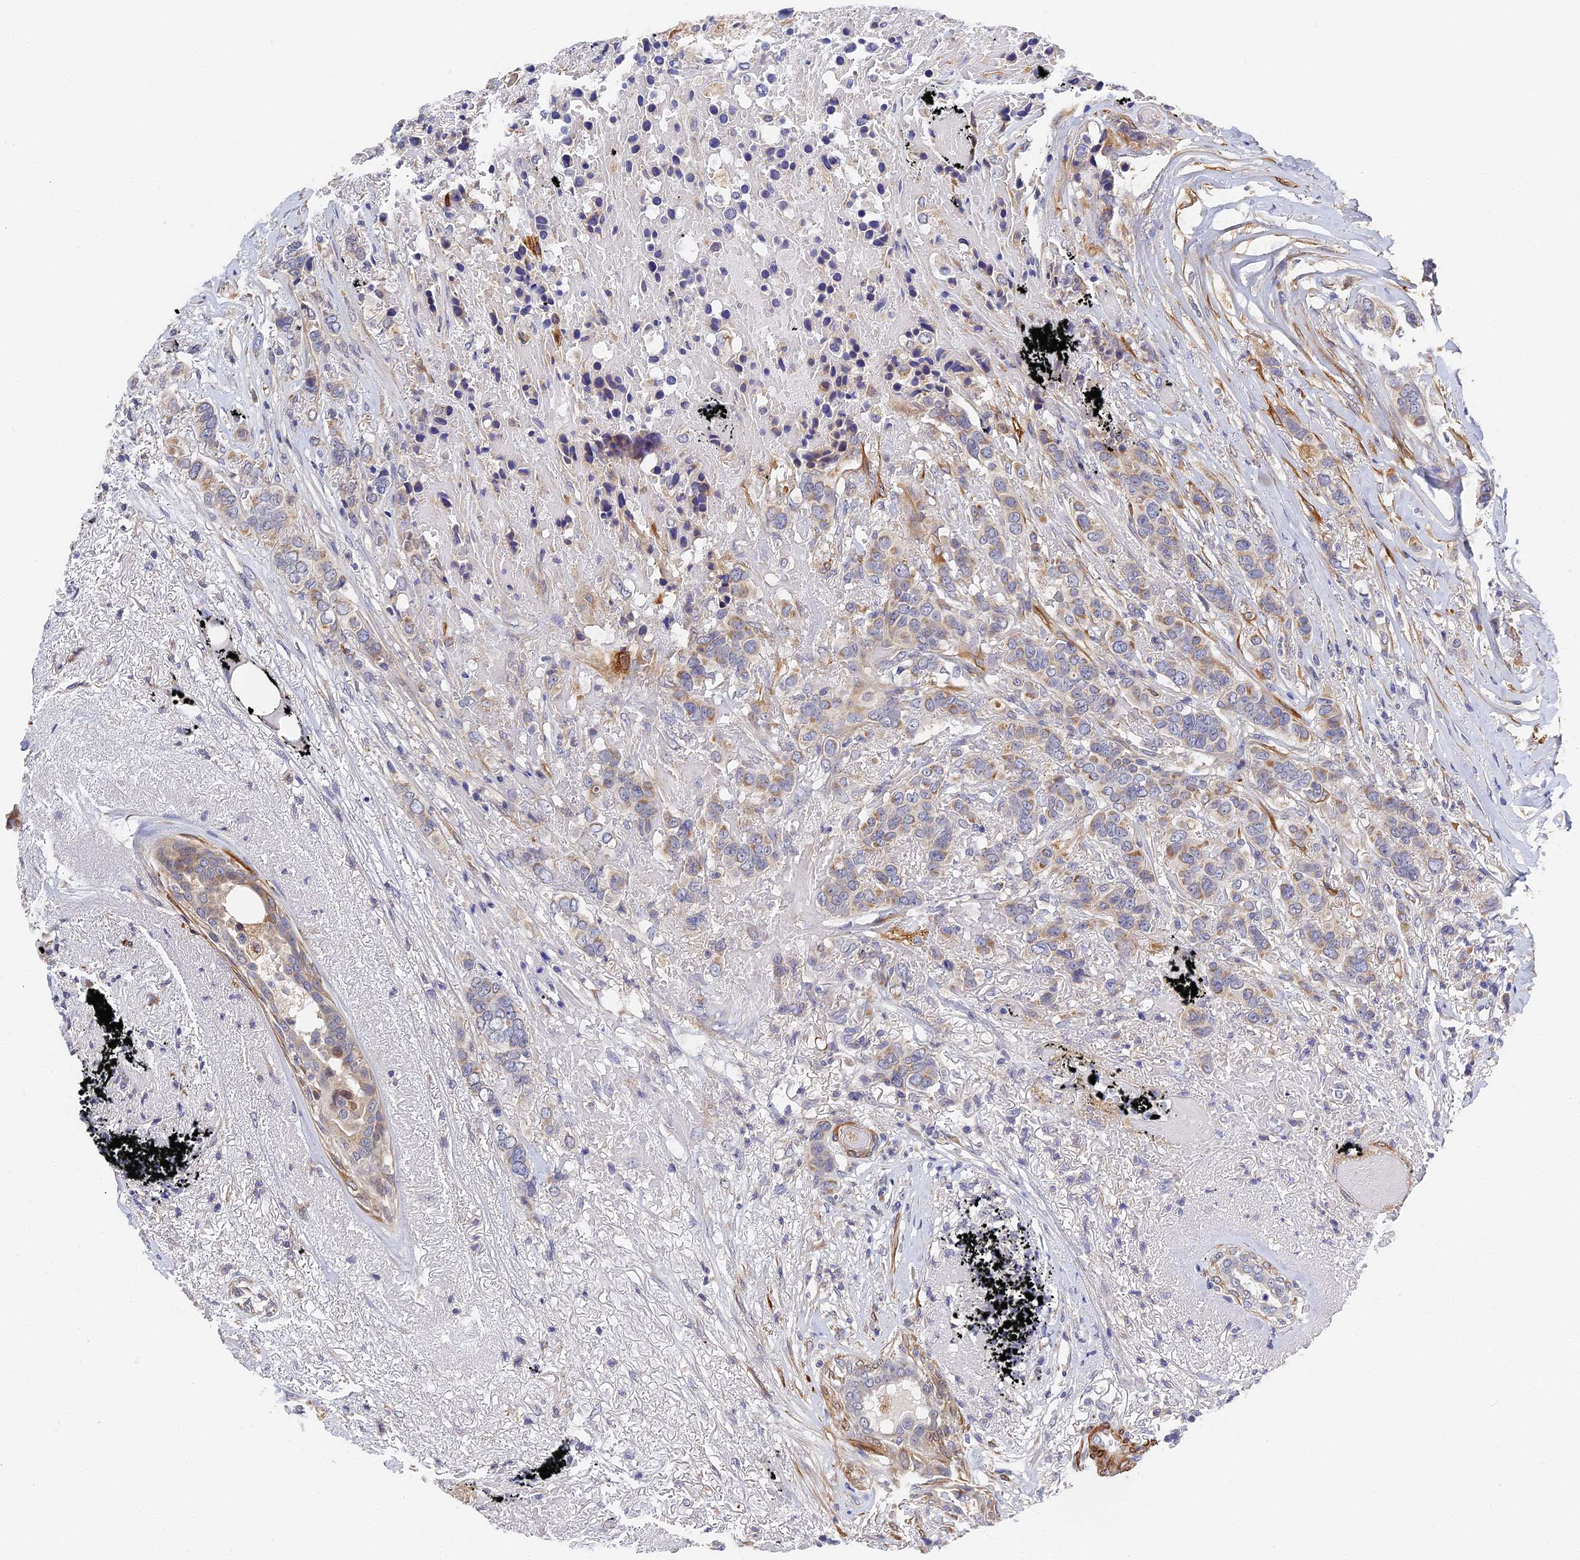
{"staining": {"intensity": "moderate", "quantity": "<25%", "location": "cytoplasmic/membranous"}, "tissue": "breast cancer", "cell_type": "Tumor cells", "image_type": "cancer", "snomed": [{"axis": "morphology", "description": "Lobular carcinoma"}, {"axis": "topography", "description": "Breast"}], "caption": "An image showing moderate cytoplasmic/membranous positivity in about <25% of tumor cells in lobular carcinoma (breast), as visualized by brown immunohistochemical staining.", "gene": "CCDC113", "patient": {"sex": "female", "age": 51}}